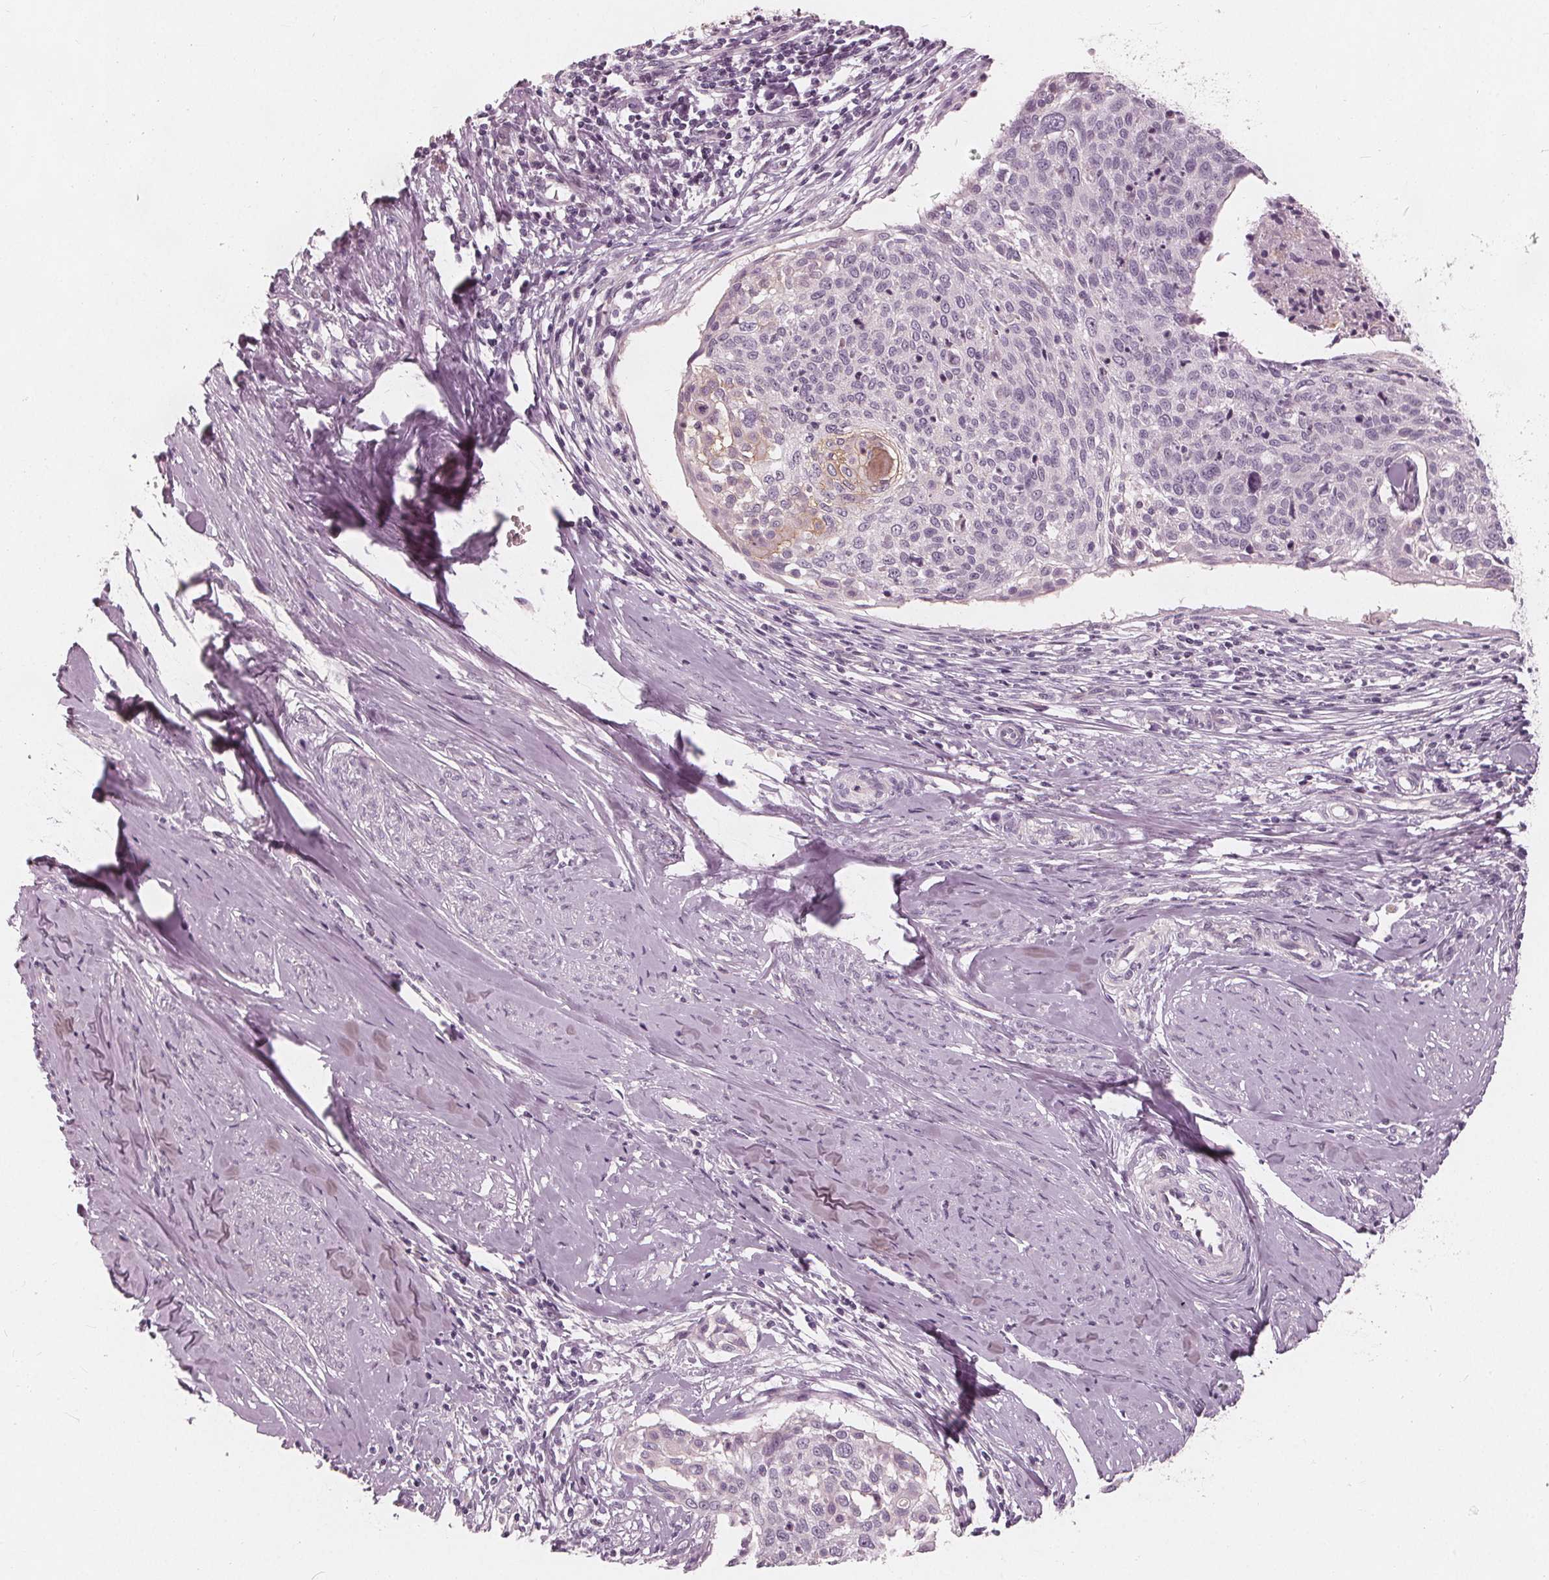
{"staining": {"intensity": "moderate", "quantity": "25%-75%", "location": "cytoplasmic/membranous"}, "tissue": "cervical cancer", "cell_type": "Tumor cells", "image_type": "cancer", "snomed": [{"axis": "morphology", "description": "Squamous cell carcinoma, NOS"}, {"axis": "topography", "description": "Cervix"}], "caption": "Tumor cells display medium levels of moderate cytoplasmic/membranous expression in about 25%-75% of cells in human squamous cell carcinoma (cervical).", "gene": "SAT2", "patient": {"sex": "female", "age": 49}}